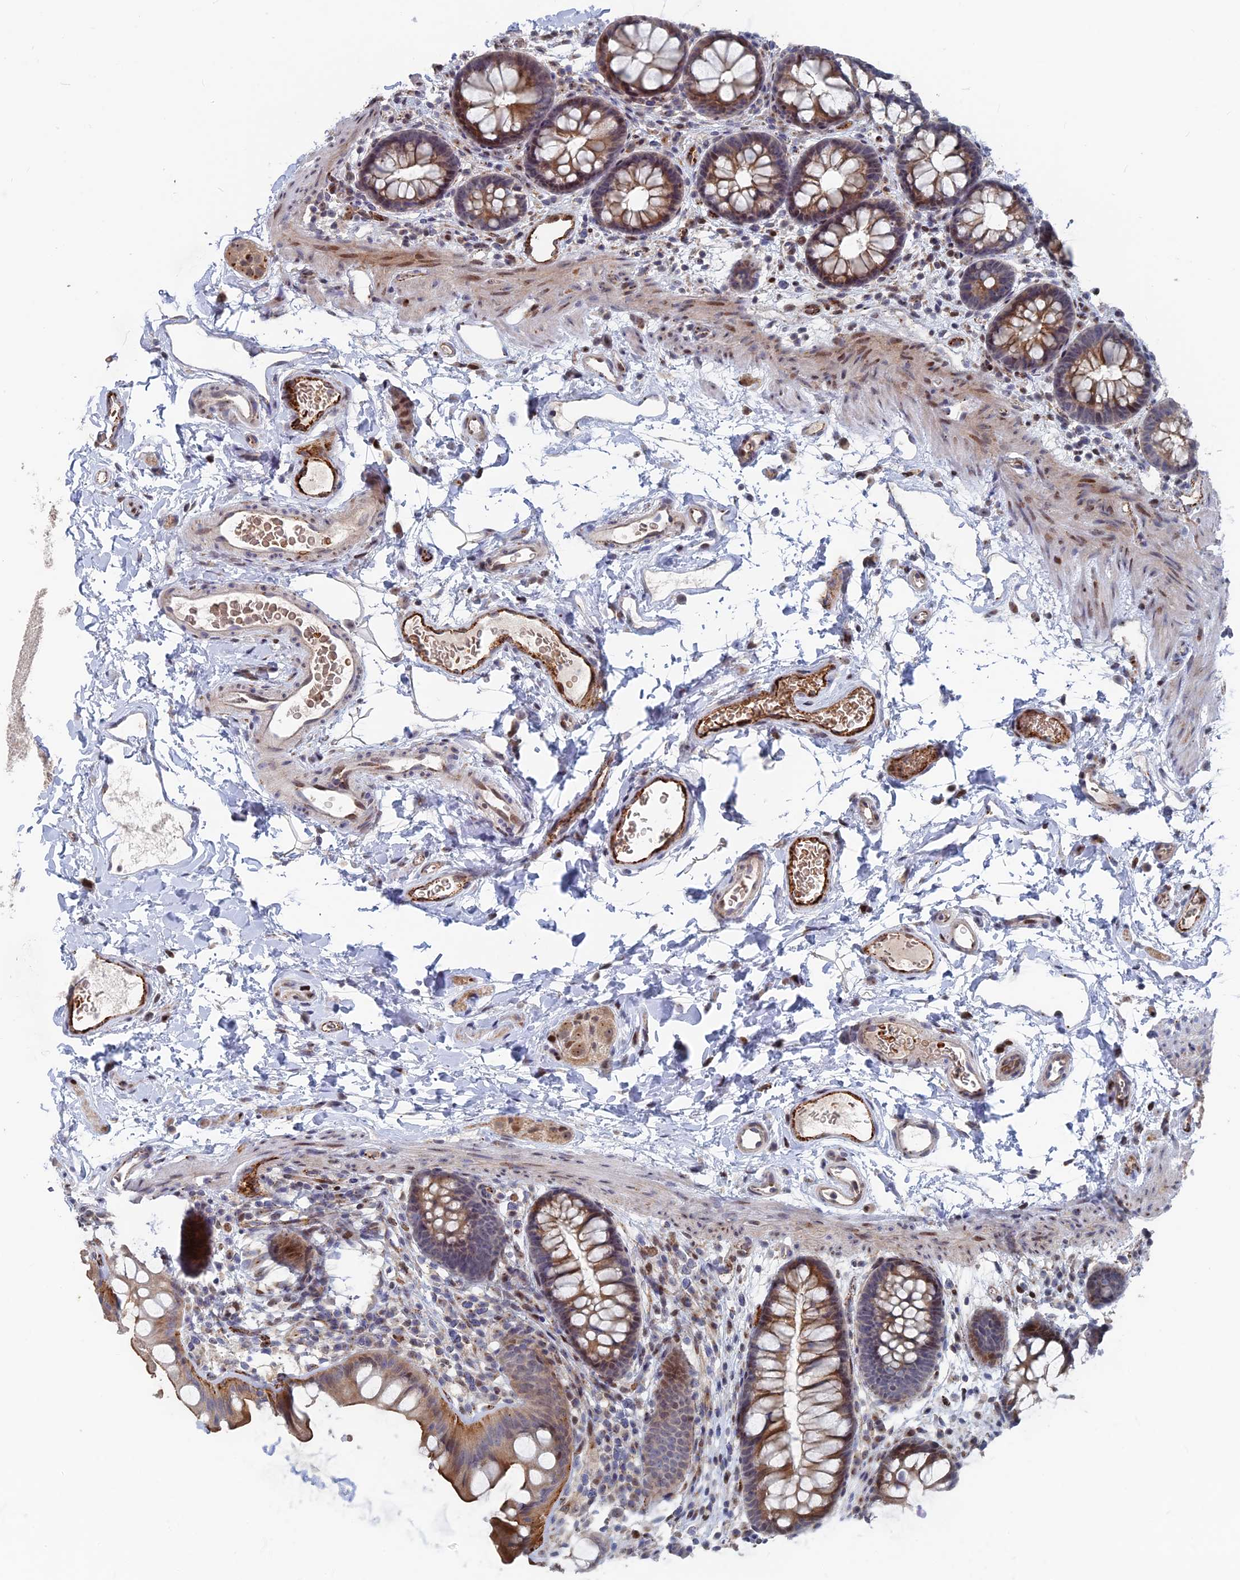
{"staining": {"intensity": "strong", "quantity": ">75%", "location": "cytoplasmic/membranous"}, "tissue": "colon", "cell_type": "Endothelial cells", "image_type": "normal", "snomed": [{"axis": "morphology", "description": "Normal tissue, NOS"}, {"axis": "topography", "description": "Colon"}], "caption": "Immunohistochemical staining of unremarkable colon demonstrates strong cytoplasmic/membranous protein positivity in approximately >75% of endothelial cells. (DAB (3,3'-diaminobenzidine) IHC, brown staining for protein, blue staining for nuclei).", "gene": "SH3D21", "patient": {"sex": "female", "age": 62}}